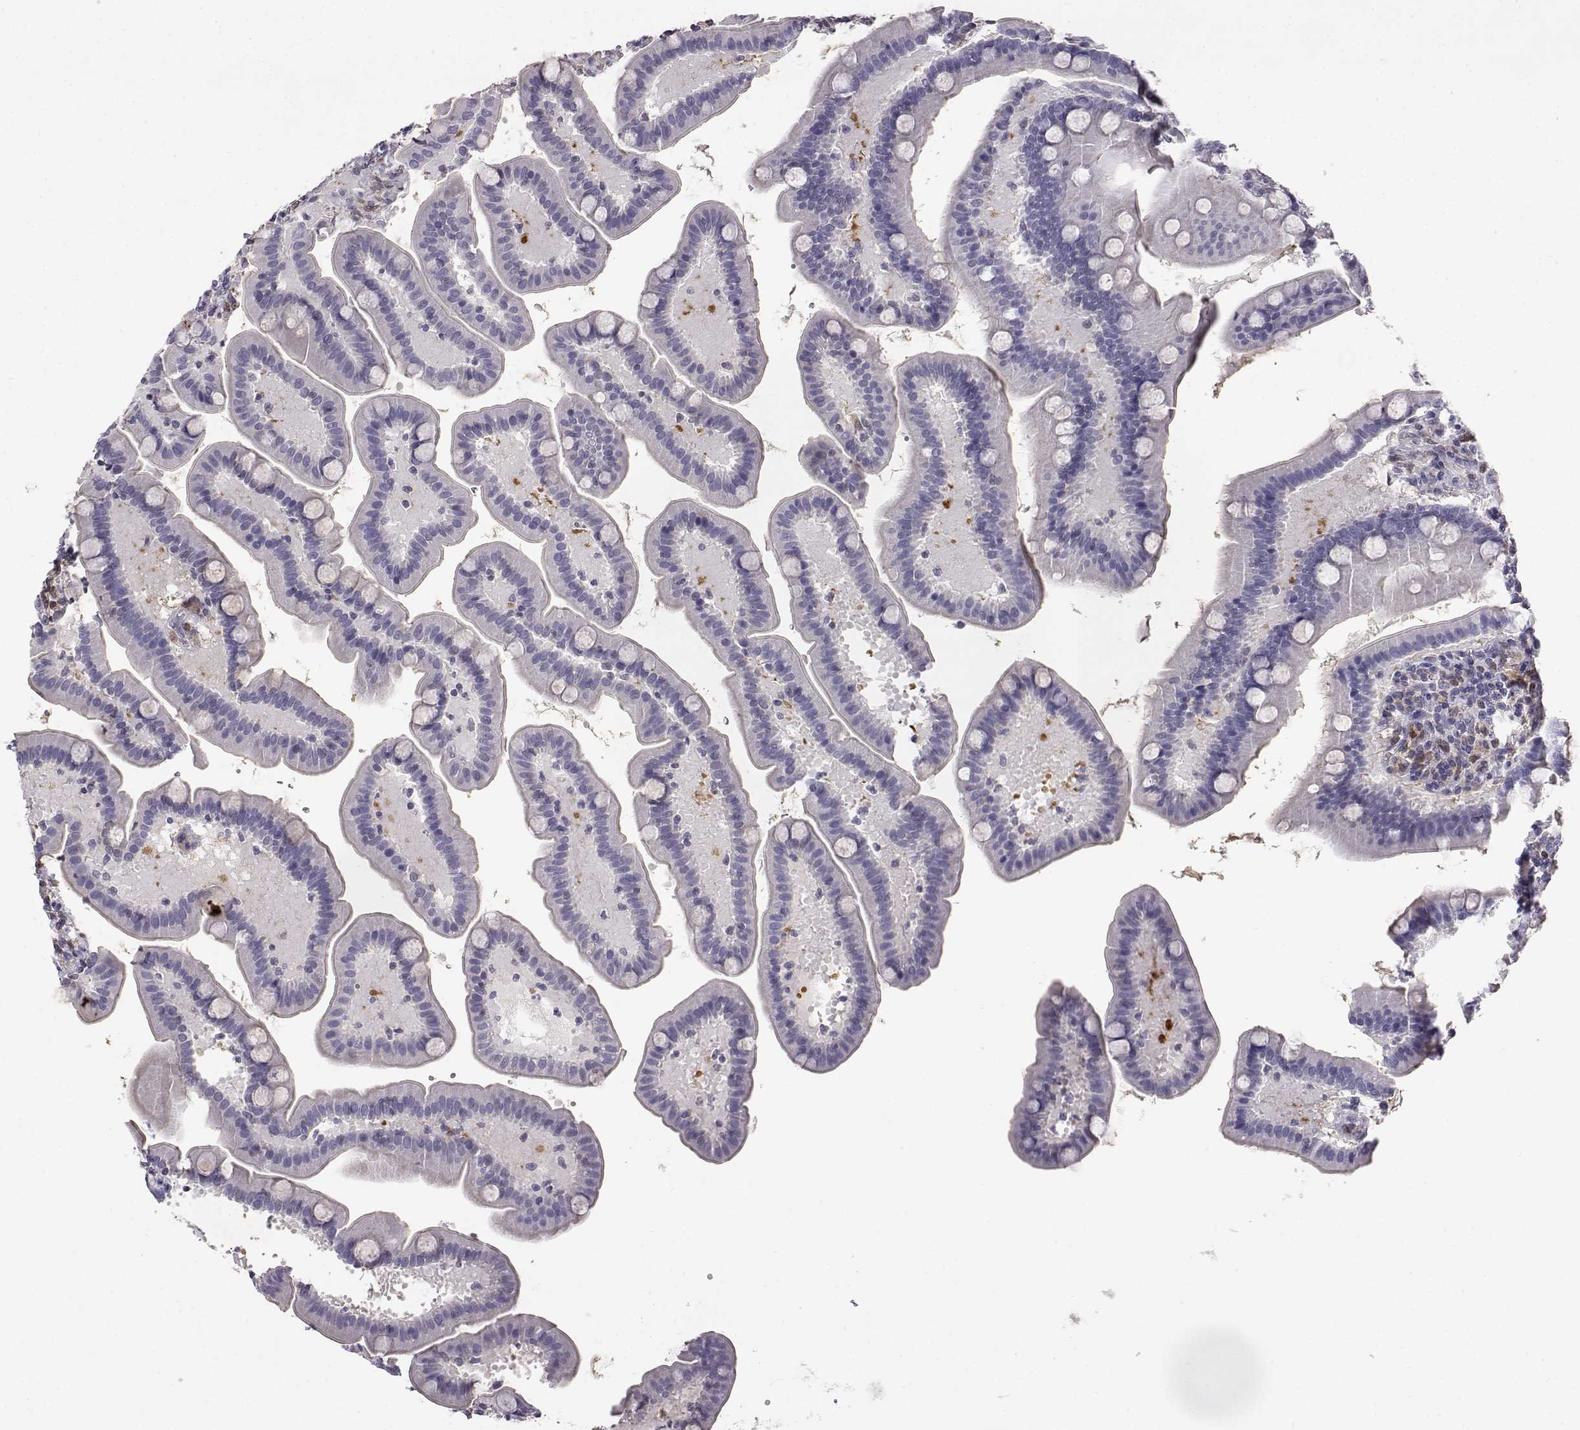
{"staining": {"intensity": "negative", "quantity": "none", "location": "none"}, "tissue": "small intestine", "cell_type": "Glandular cells", "image_type": "normal", "snomed": [{"axis": "morphology", "description": "Normal tissue, NOS"}, {"axis": "topography", "description": "Small intestine"}], "caption": "This is an immunohistochemistry micrograph of benign small intestine. There is no expression in glandular cells.", "gene": "AKR1B1", "patient": {"sex": "male", "age": 66}}